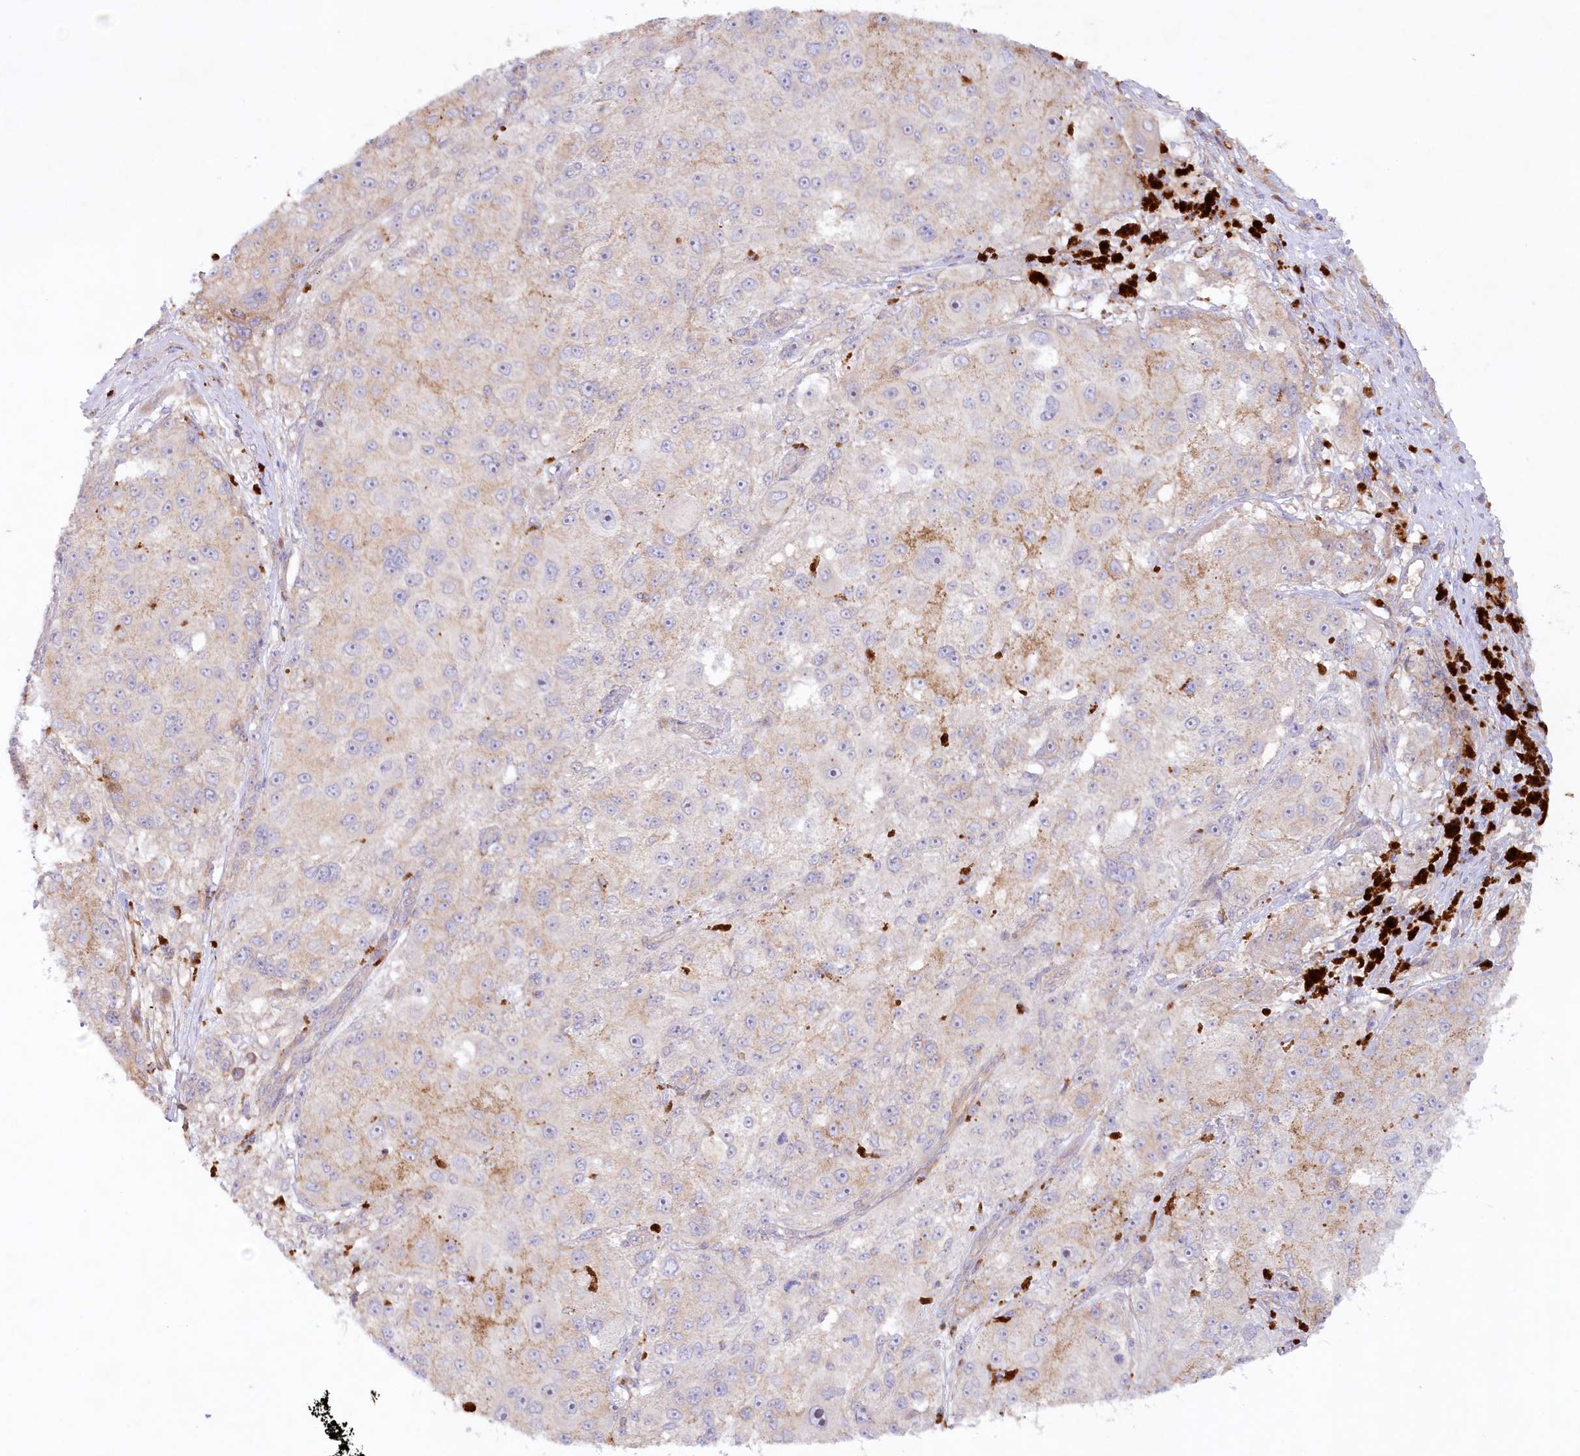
{"staining": {"intensity": "negative", "quantity": "none", "location": "none"}, "tissue": "melanoma", "cell_type": "Tumor cells", "image_type": "cancer", "snomed": [{"axis": "morphology", "description": "Necrosis, NOS"}, {"axis": "morphology", "description": "Malignant melanoma, NOS"}, {"axis": "topography", "description": "Skin"}], "caption": "Tumor cells are negative for brown protein staining in malignant melanoma.", "gene": "TNIP1", "patient": {"sex": "female", "age": 87}}